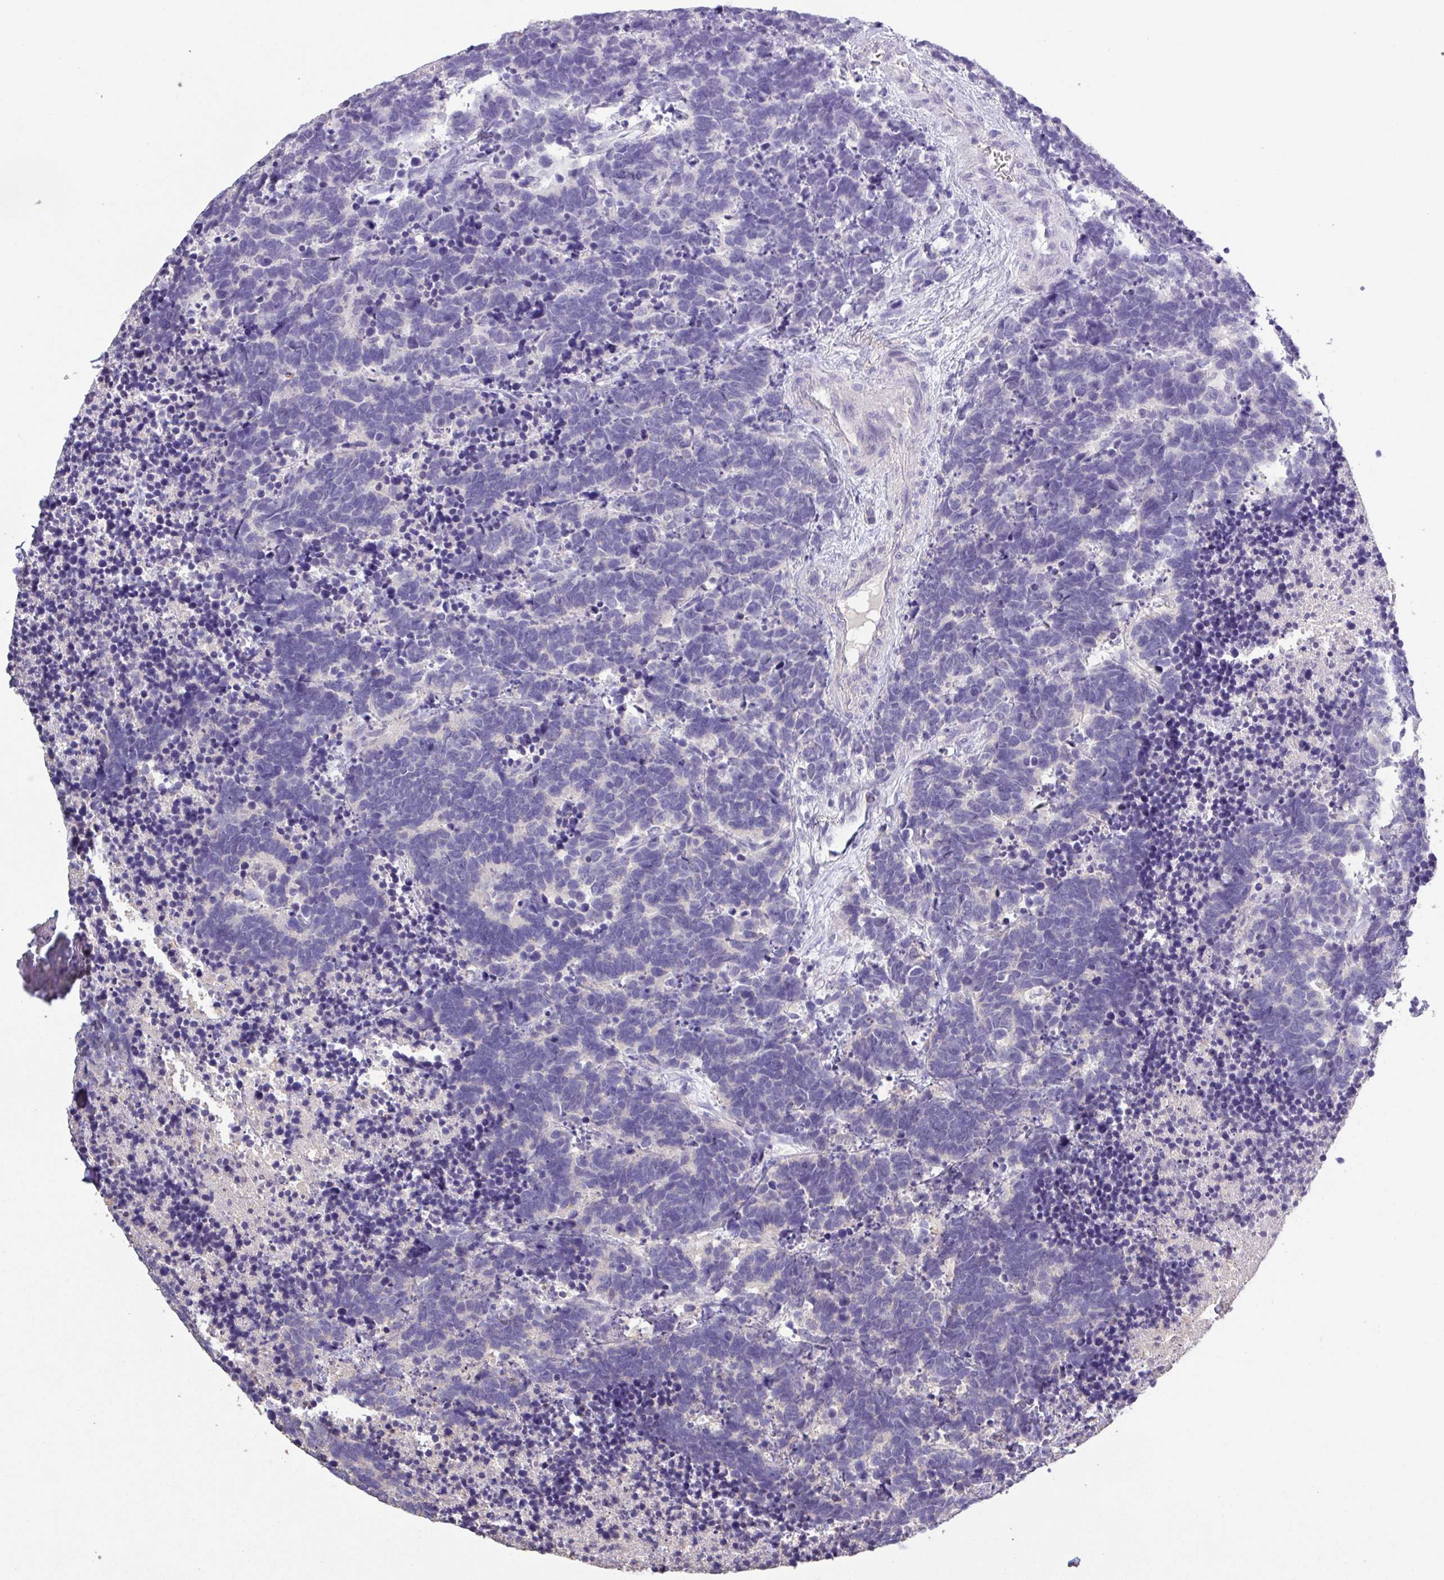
{"staining": {"intensity": "negative", "quantity": "none", "location": "none"}, "tissue": "carcinoid", "cell_type": "Tumor cells", "image_type": "cancer", "snomed": [{"axis": "morphology", "description": "Carcinoma, NOS"}, {"axis": "morphology", "description": "Carcinoid, malignant, NOS"}, {"axis": "topography", "description": "Urinary bladder"}], "caption": "DAB (3,3'-diaminobenzidine) immunohistochemical staining of carcinoma demonstrates no significant staining in tumor cells. (Brightfield microscopy of DAB immunohistochemistry at high magnification).", "gene": "ISLR", "patient": {"sex": "male", "age": 57}}